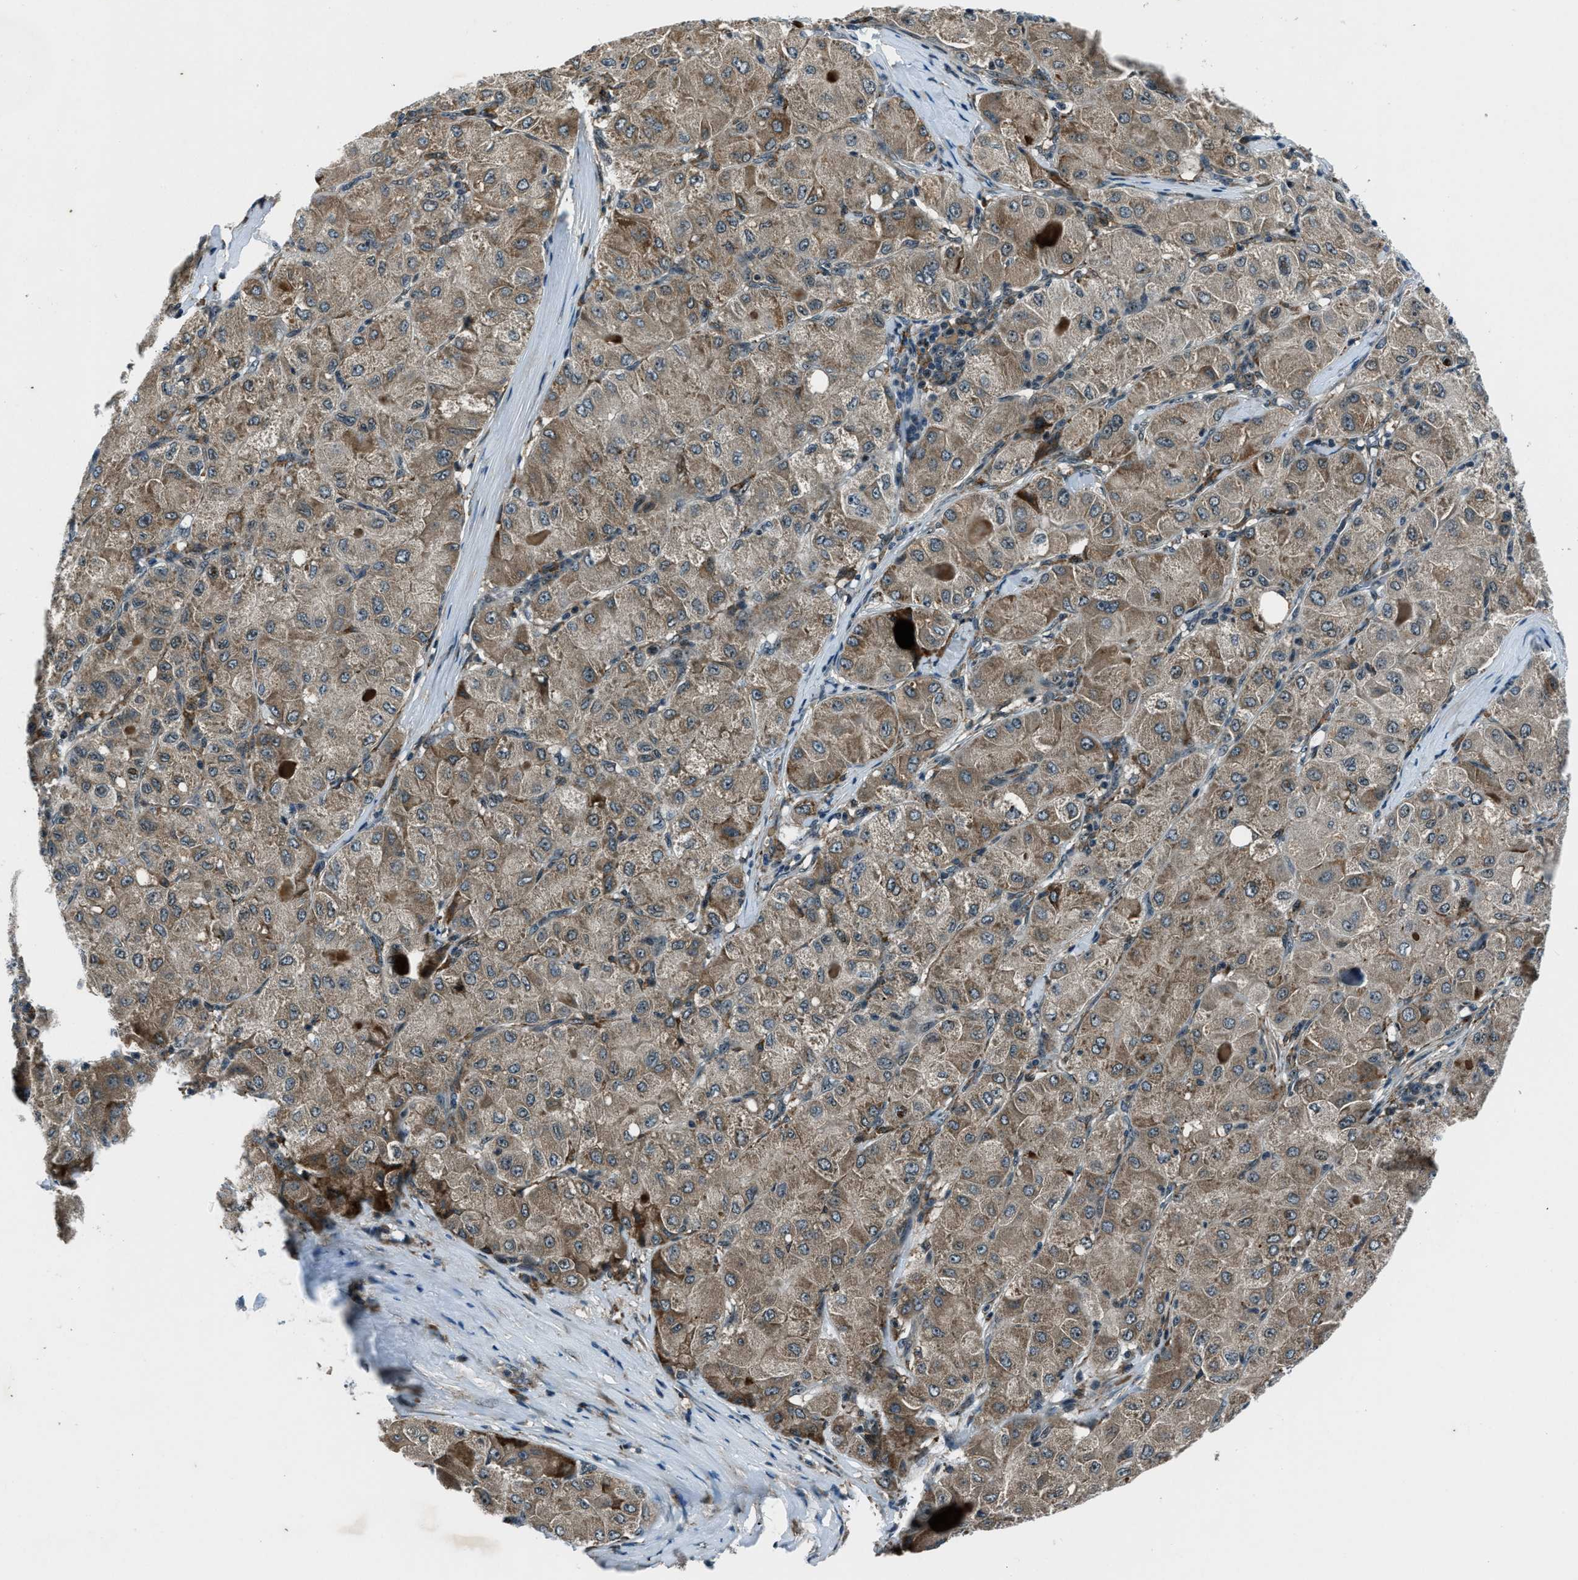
{"staining": {"intensity": "moderate", "quantity": ">75%", "location": "cytoplasmic/membranous"}, "tissue": "liver cancer", "cell_type": "Tumor cells", "image_type": "cancer", "snomed": [{"axis": "morphology", "description": "Carcinoma, Hepatocellular, NOS"}, {"axis": "topography", "description": "Liver"}], "caption": "Human liver hepatocellular carcinoma stained with a brown dye reveals moderate cytoplasmic/membranous positive staining in about >75% of tumor cells.", "gene": "ACTL9", "patient": {"sex": "male", "age": 80}}